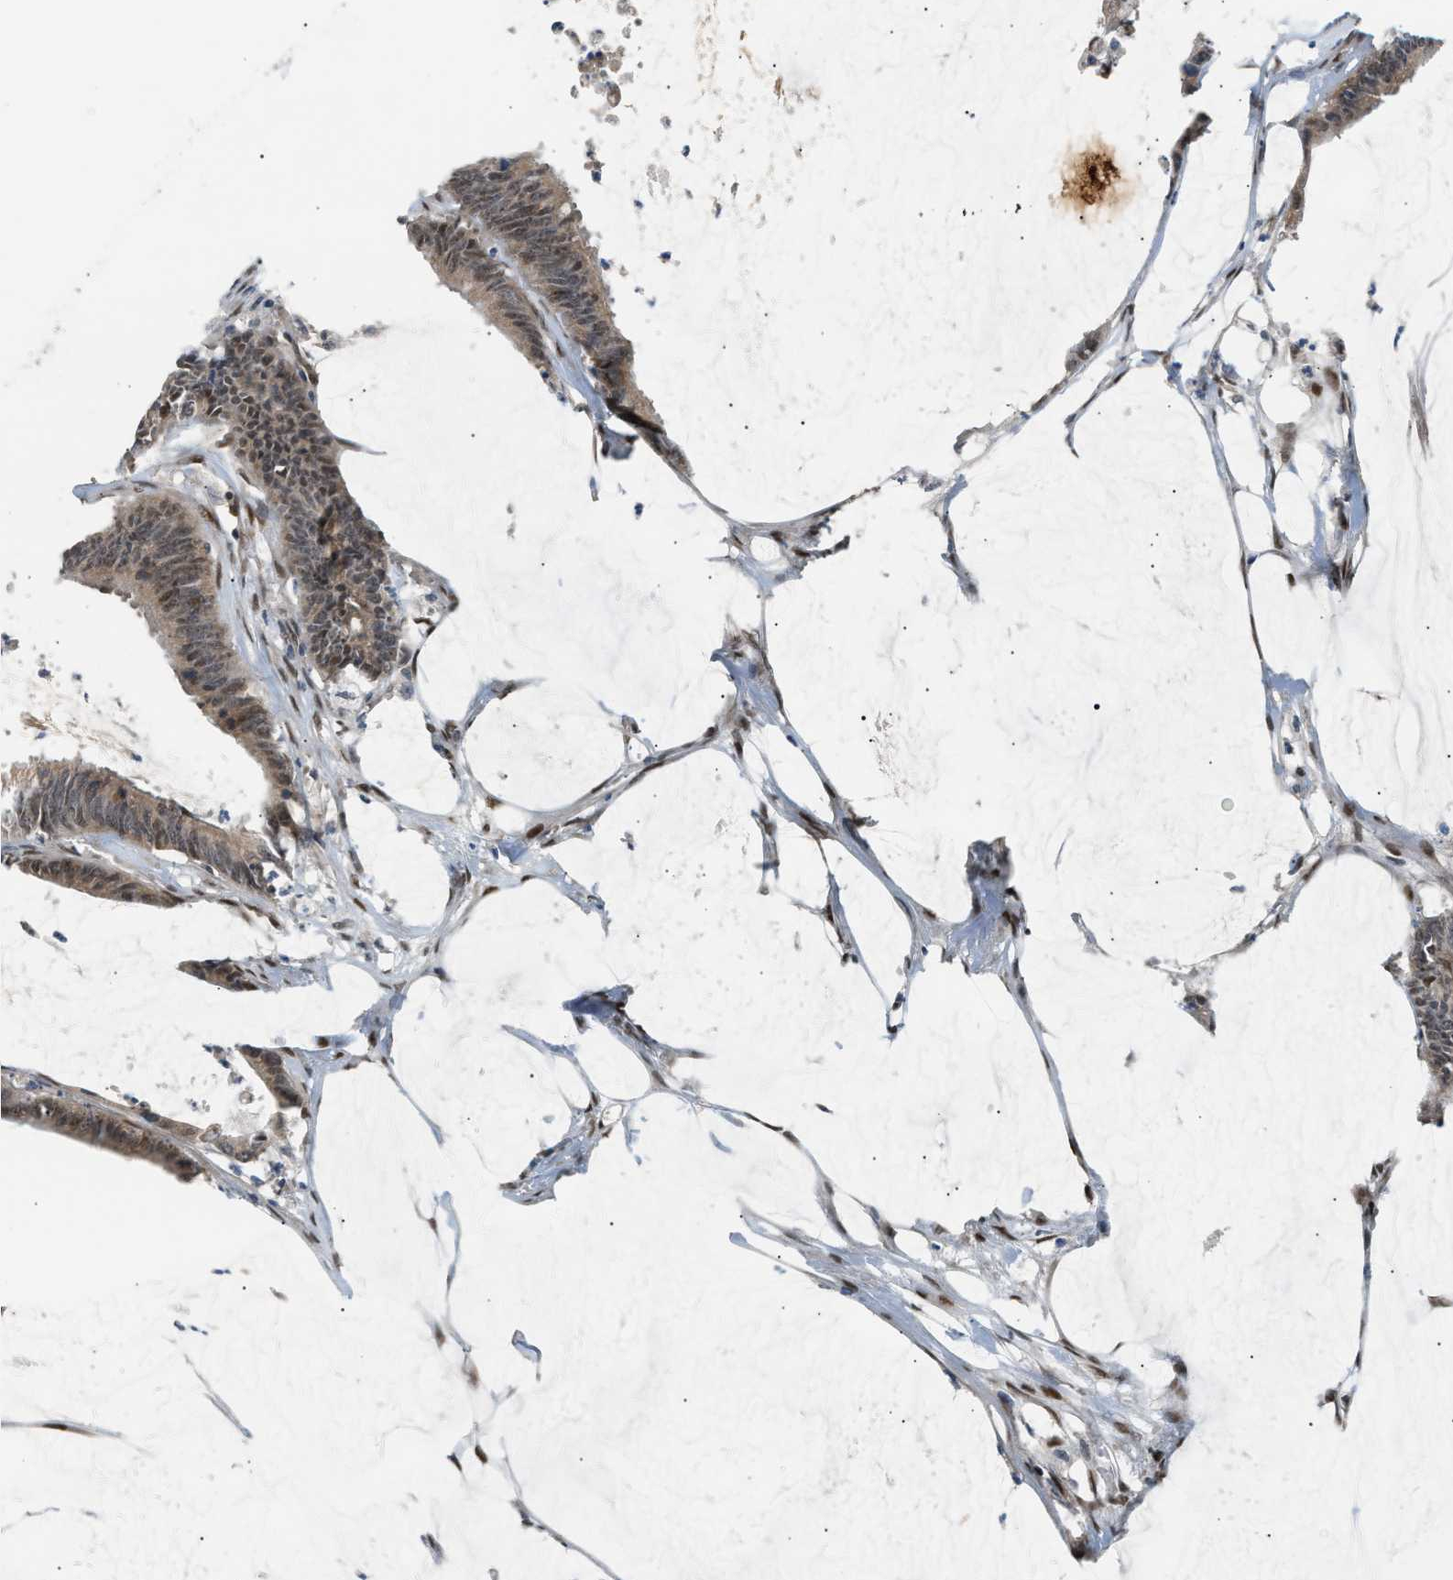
{"staining": {"intensity": "weak", "quantity": ">75%", "location": "cytoplasmic/membranous,nuclear"}, "tissue": "colorectal cancer", "cell_type": "Tumor cells", "image_type": "cancer", "snomed": [{"axis": "morphology", "description": "Adenocarcinoma, NOS"}, {"axis": "topography", "description": "Rectum"}], "caption": "IHC staining of adenocarcinoma (colorectal), which reveals low levels of weak cytoplasmic/membranous and nuclear positivity in approximately >75% of tumor cells indicating weak cytoplasmic/membranous and nuclear protein positivity. The staining was performed using DAB (3,3'-diaminobenzidine) (brown) for protein detection and nuclei were counterstained in hematoxylin (blue).", "gene": "SSBP2", "patient": {"sex": "female", "age": 66}}